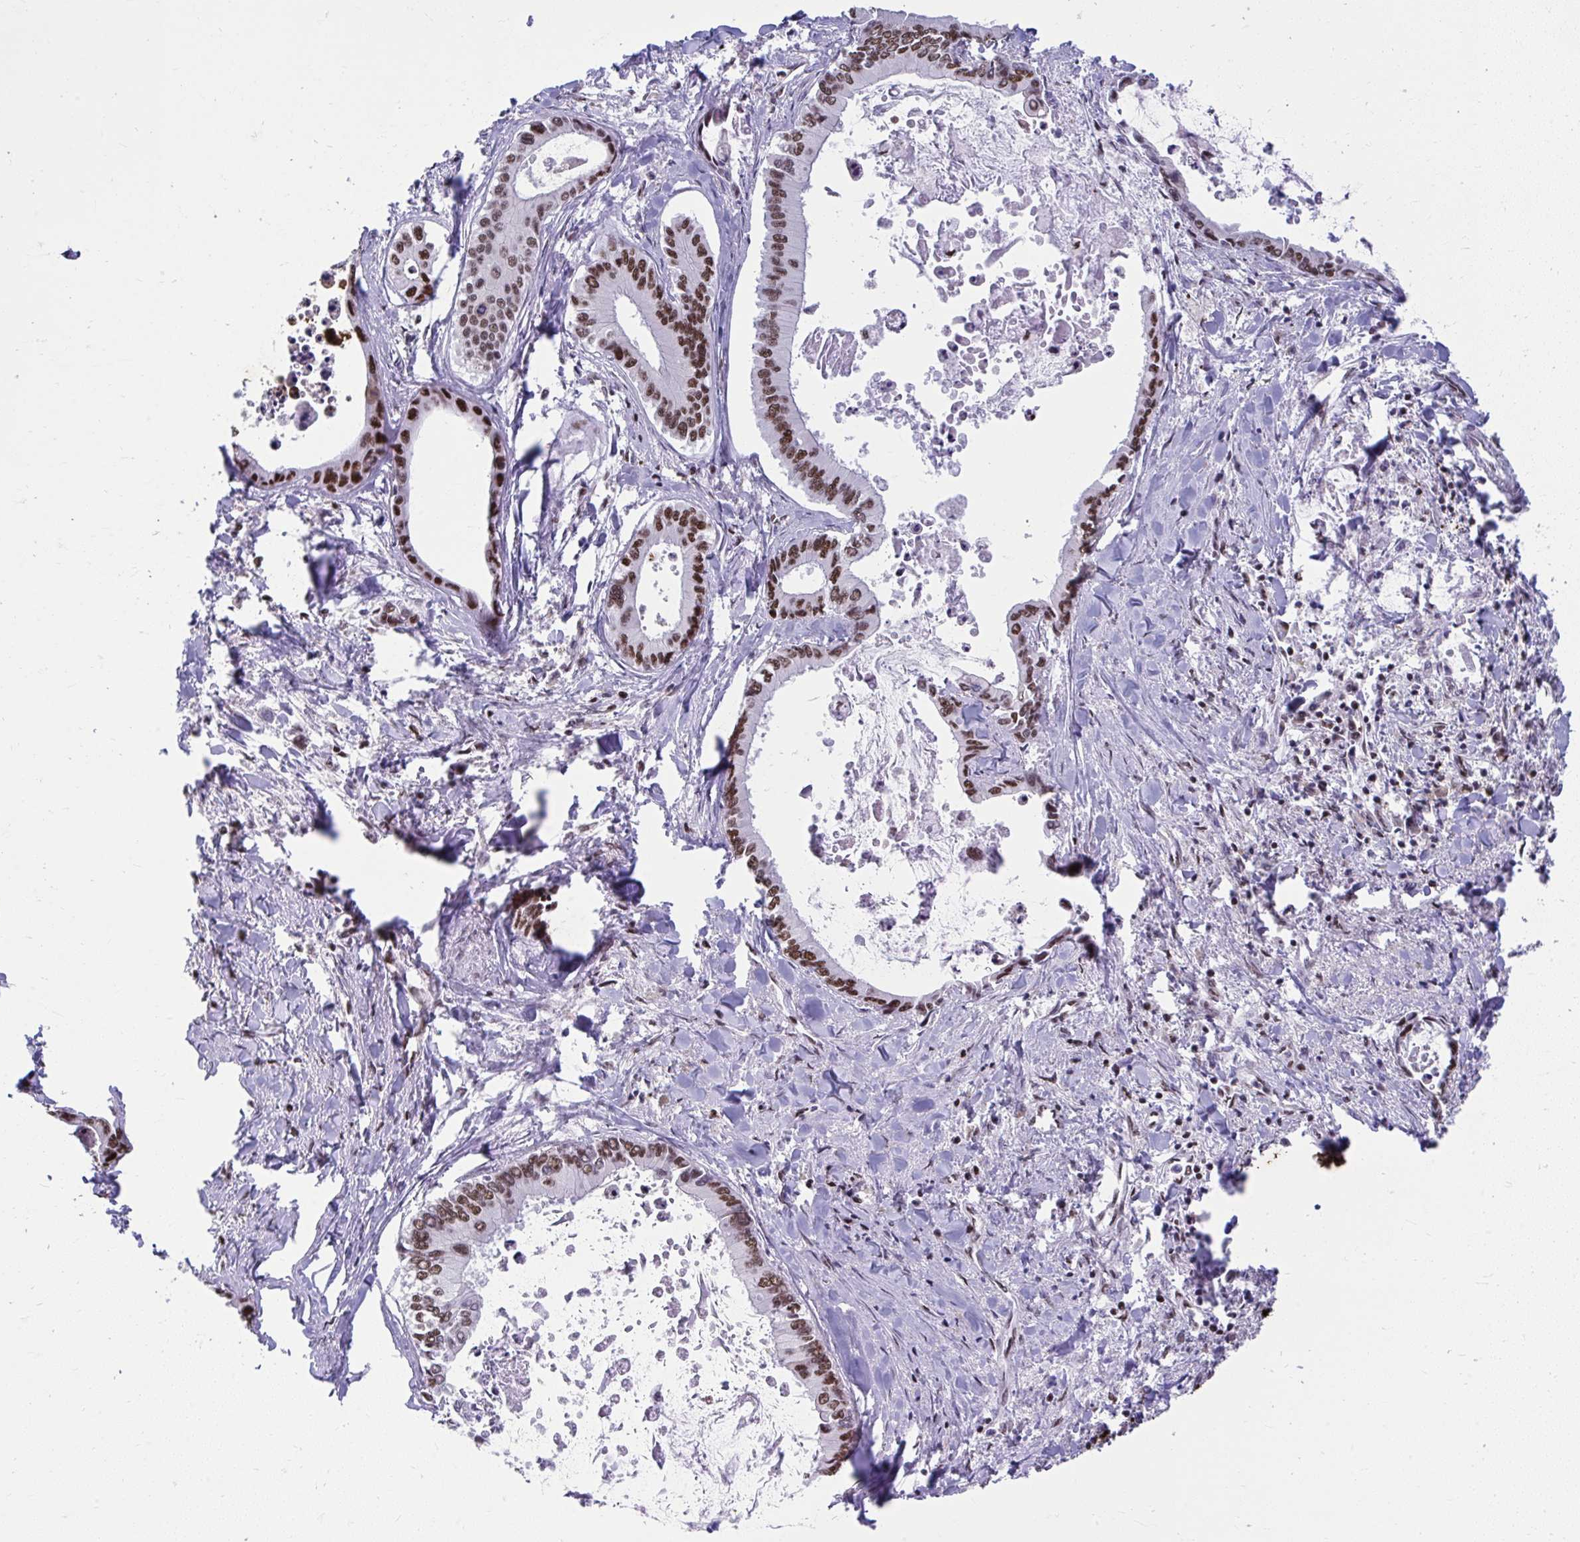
{"staining": {"intensity": "strong", "quantity": ">75%", "location": "nuclear"}, "tissue": "liver cancer", "cell_type": "Tumor cells", "image_type": "cancer", "snomed": [{"axis": "morphology", "description": "Cholangiocarcinoma"}, {"axis": "topography", "description": "Liver"}], "caption": "A histopathology image of liver cancer stained for a protein shows strong nuclear brown staining in tumor cells.", "gene": "SLC35C2", "patient": {"sex": "male", "age": 66}}